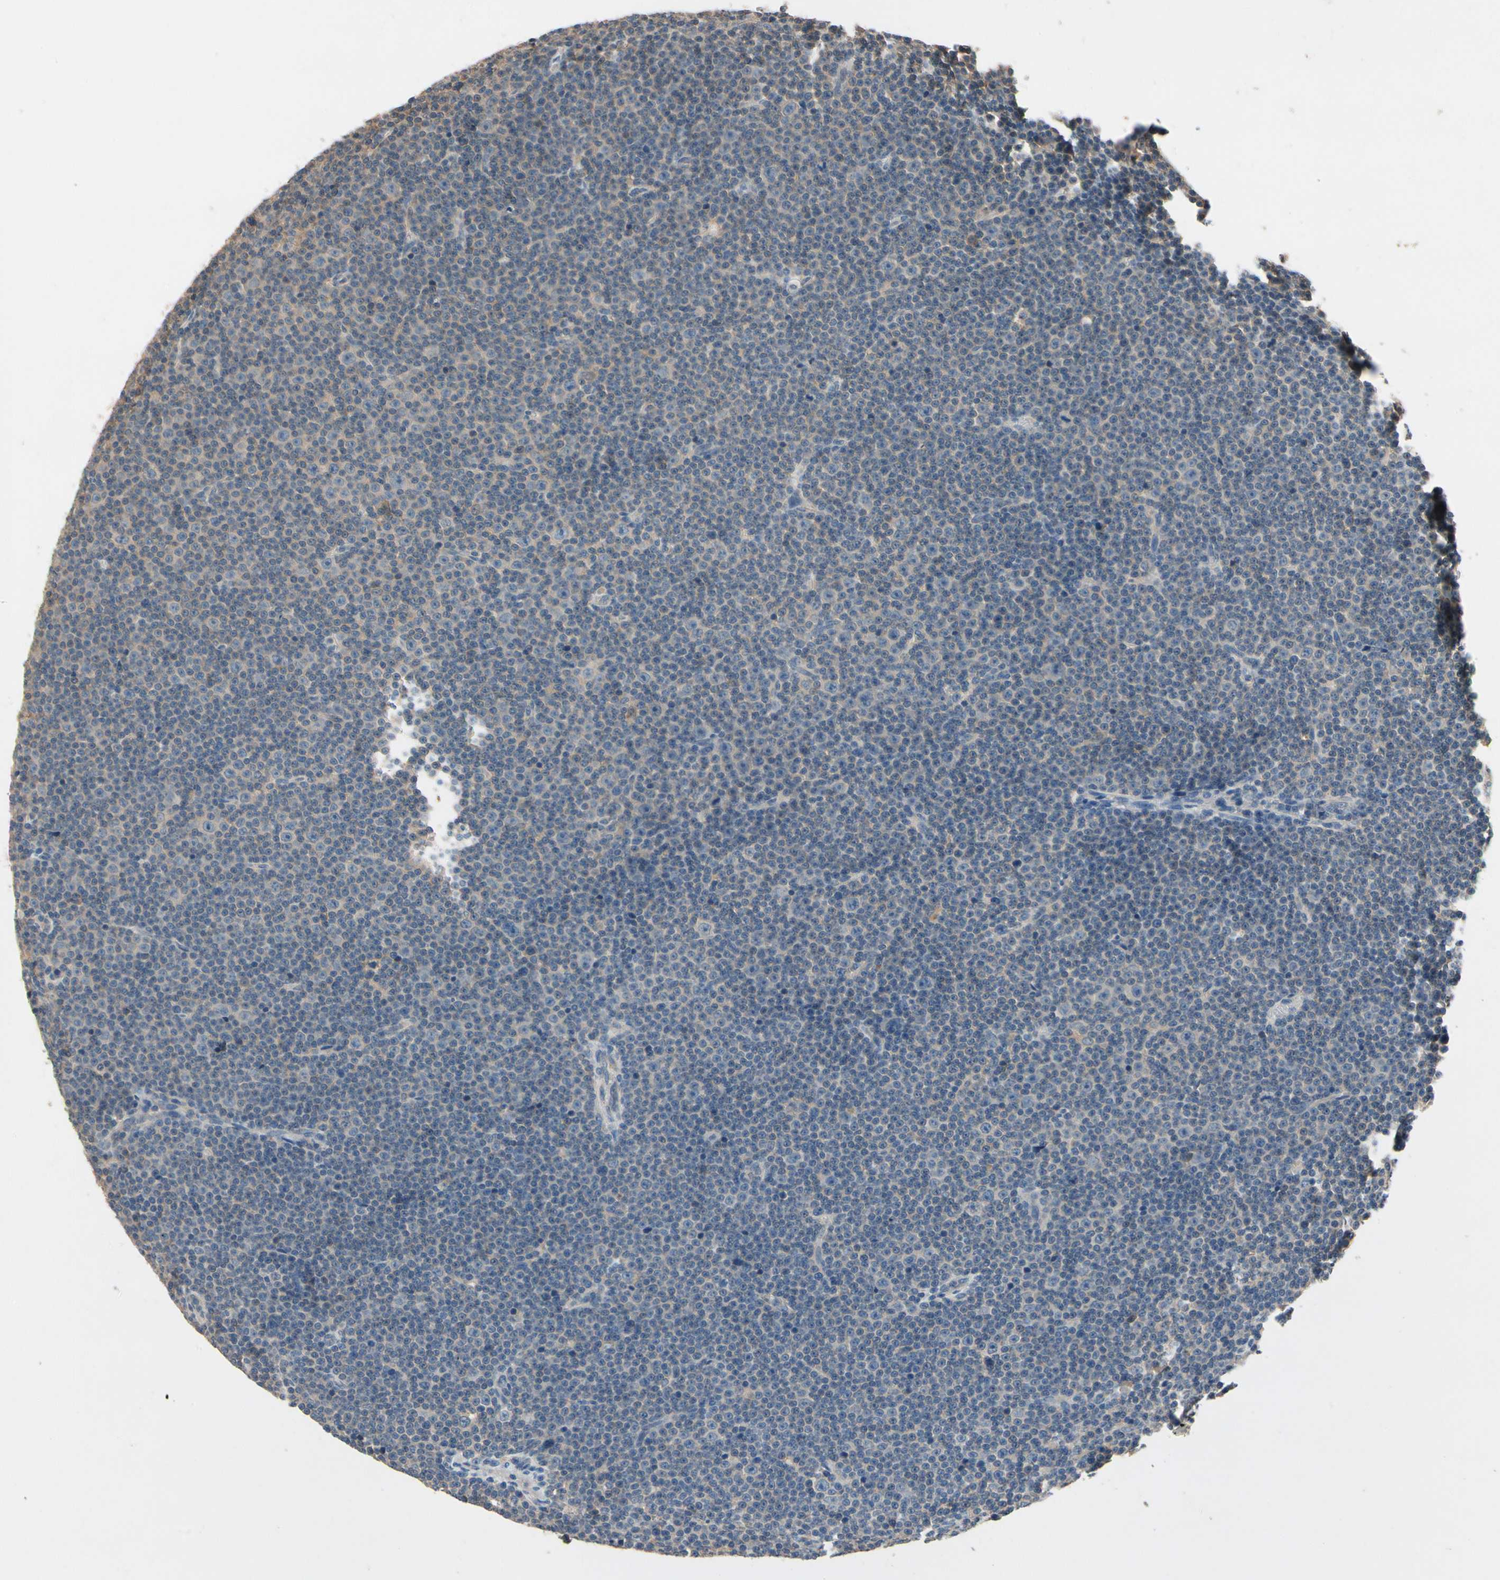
{"staining": {"intensity": "weak", "quantity": "25%-75%", "location": "cytoplasmic/membranous"}, "tissue": "lymphoma", "cell_type": "Tumor cells", "image_type": "cancer", "snomed": [{"axis": "morphology", "description": "Malignant lymphoma, non-Hodgkin's type, Low grade"}, {"axis": "topography", "description": "Lymph node"}], "caption": "A brown stain shows weak cytoplasmic/membranous staining of a protein in human malignant lymphoma, non-Hodgkin's type (low-grade) tumor cells.", "gene": "IL1RL1", "patient": {"sex": "female", "age": 67}}